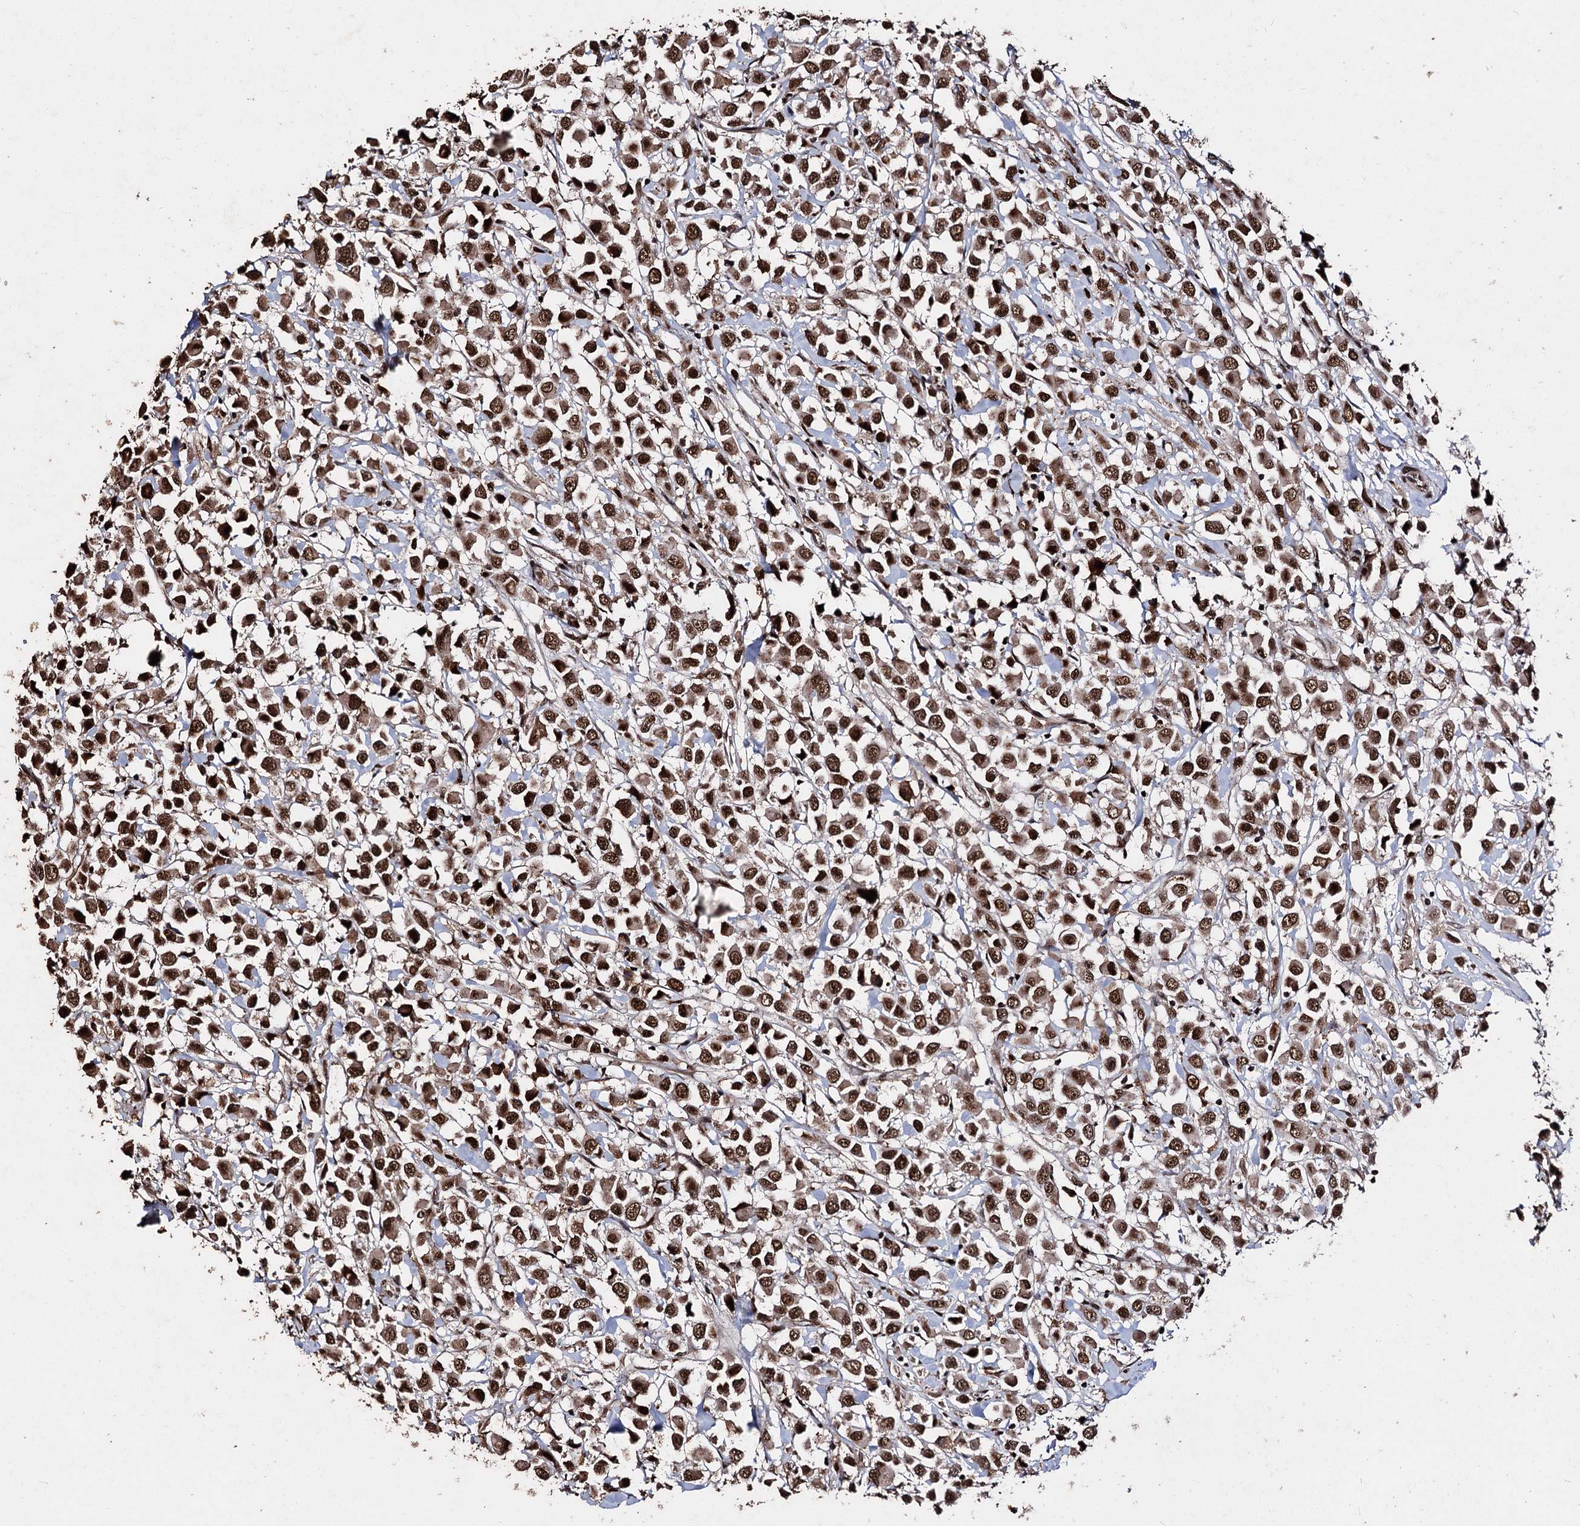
{"staining": {"intensity": "strong", "quantity": ">75%", "location": "cytoplasmic/membranous,nuclear"}, "tissue": "breast cancer", "cell_type": "Tumor cells", "image_type": "cancer", "snomed": [{"axis": "morphology", "description": "Duct carcinoma"}, {"axis": "topography", "description": "Breast"}], "caption": "Immunohistochemical staining of human breast cancer exhibits strong cytoplasmic/membranous and nuclear protein staining in about >75% of tumor cells.", "gene": "U2SURP", "patient": {"sex": "female", "age": 61}}